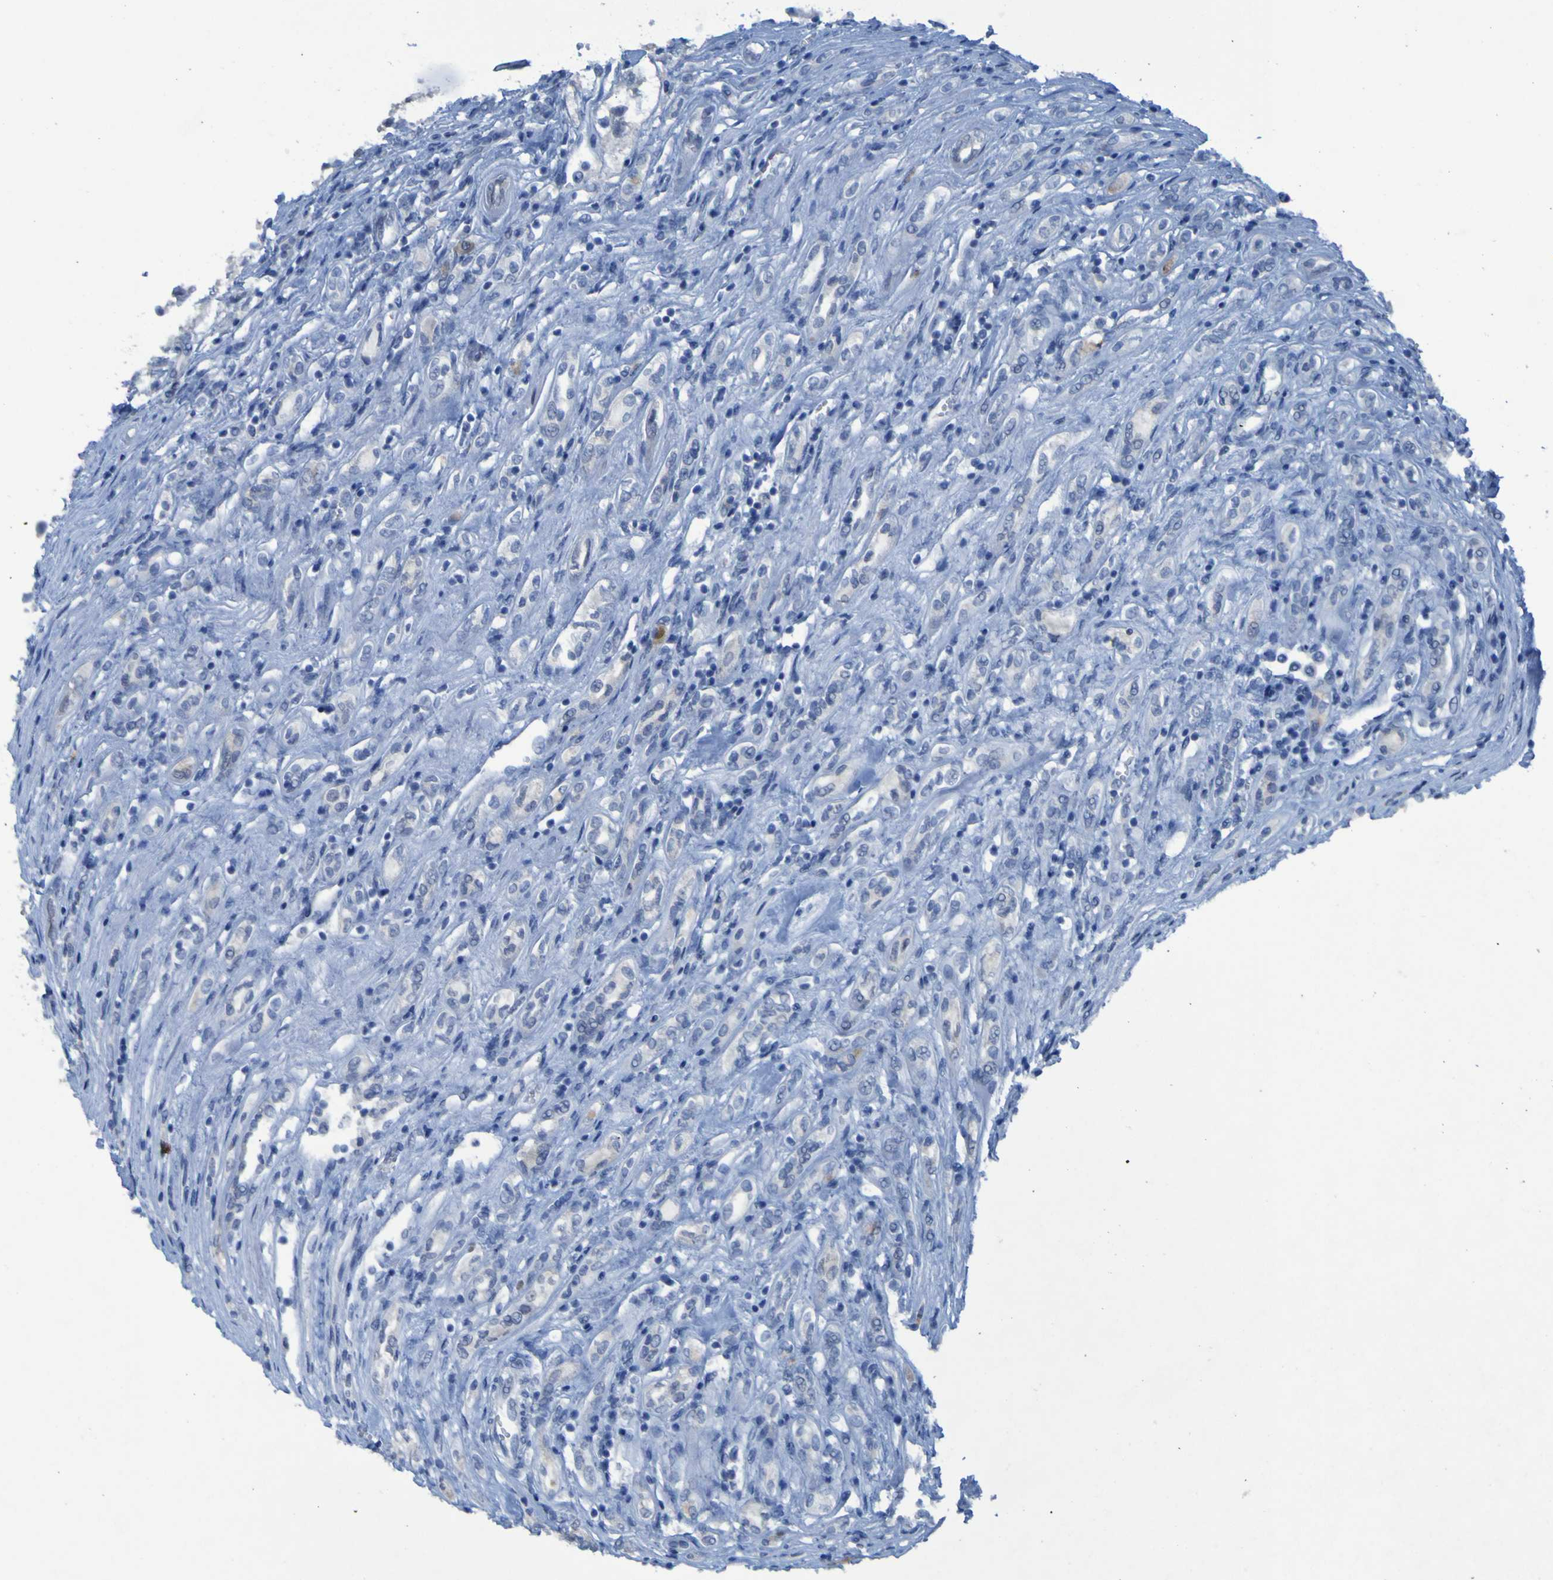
{"staining": {"intensity": "weak", "quantity": "<25%", "location": "cytoplasmic/membranous"}, "tissue": "renal cancer", "cell_type": "Tumor cells", "image_type": "cancer", "snomed": [{"axis": "morphology", "description": "Adenocarcinoma, NOS"}, {"axis": "topography", "description": "Kidney"}], "caption": "Immunohistochemistry of human renal cancer reveals no positivity in tumor cells.", "gene": "CLDN18", "patient": {"sex": "female", "age": 70}}